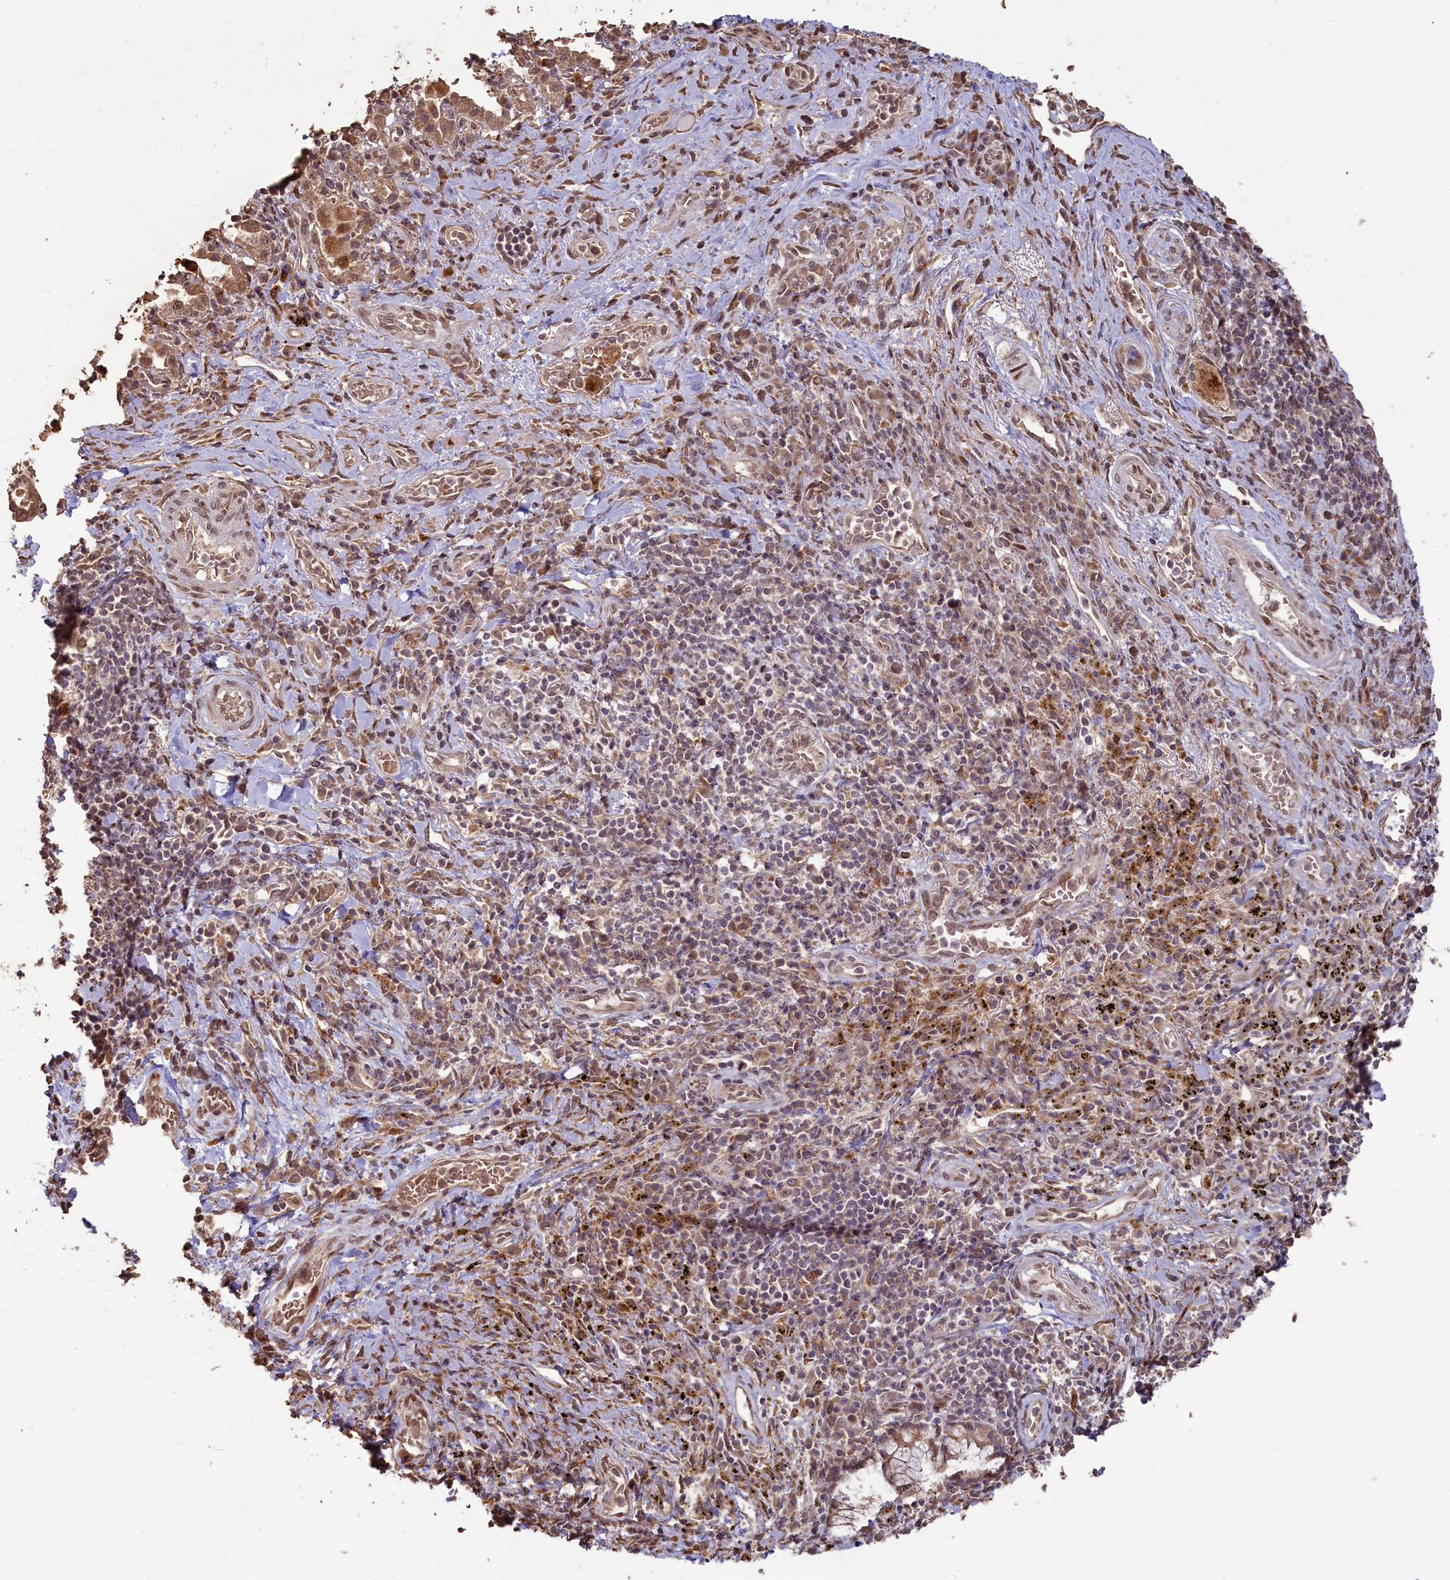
{"staining": {"intensity": "weak", "quantity": ">75%", "location": "cytoplasmic/membranous"}, "tissue": "adipose tissue", "cell_type": "Adipocytes", "image_type": "normal", "snomed": [{"axis": "morphology", "description": "Normal tissue, NOS"}, {"axis": "morphology", "description": "Squamous cell carcinoma, NOS"}, {"axis": "topography", "description": "Bronchus"}, {"axis": "topography", "description": "Lung"}], "caption": "Immunohistochemistry micrograph of benign human adipose tissue stained for a protein (brown), which shows low levels of weak cytoplasmic/membranous positivity in approximately >75% of adipocytes.", "gene": "SLC38A7", "patient": {"sex": "male", "age": 64}}